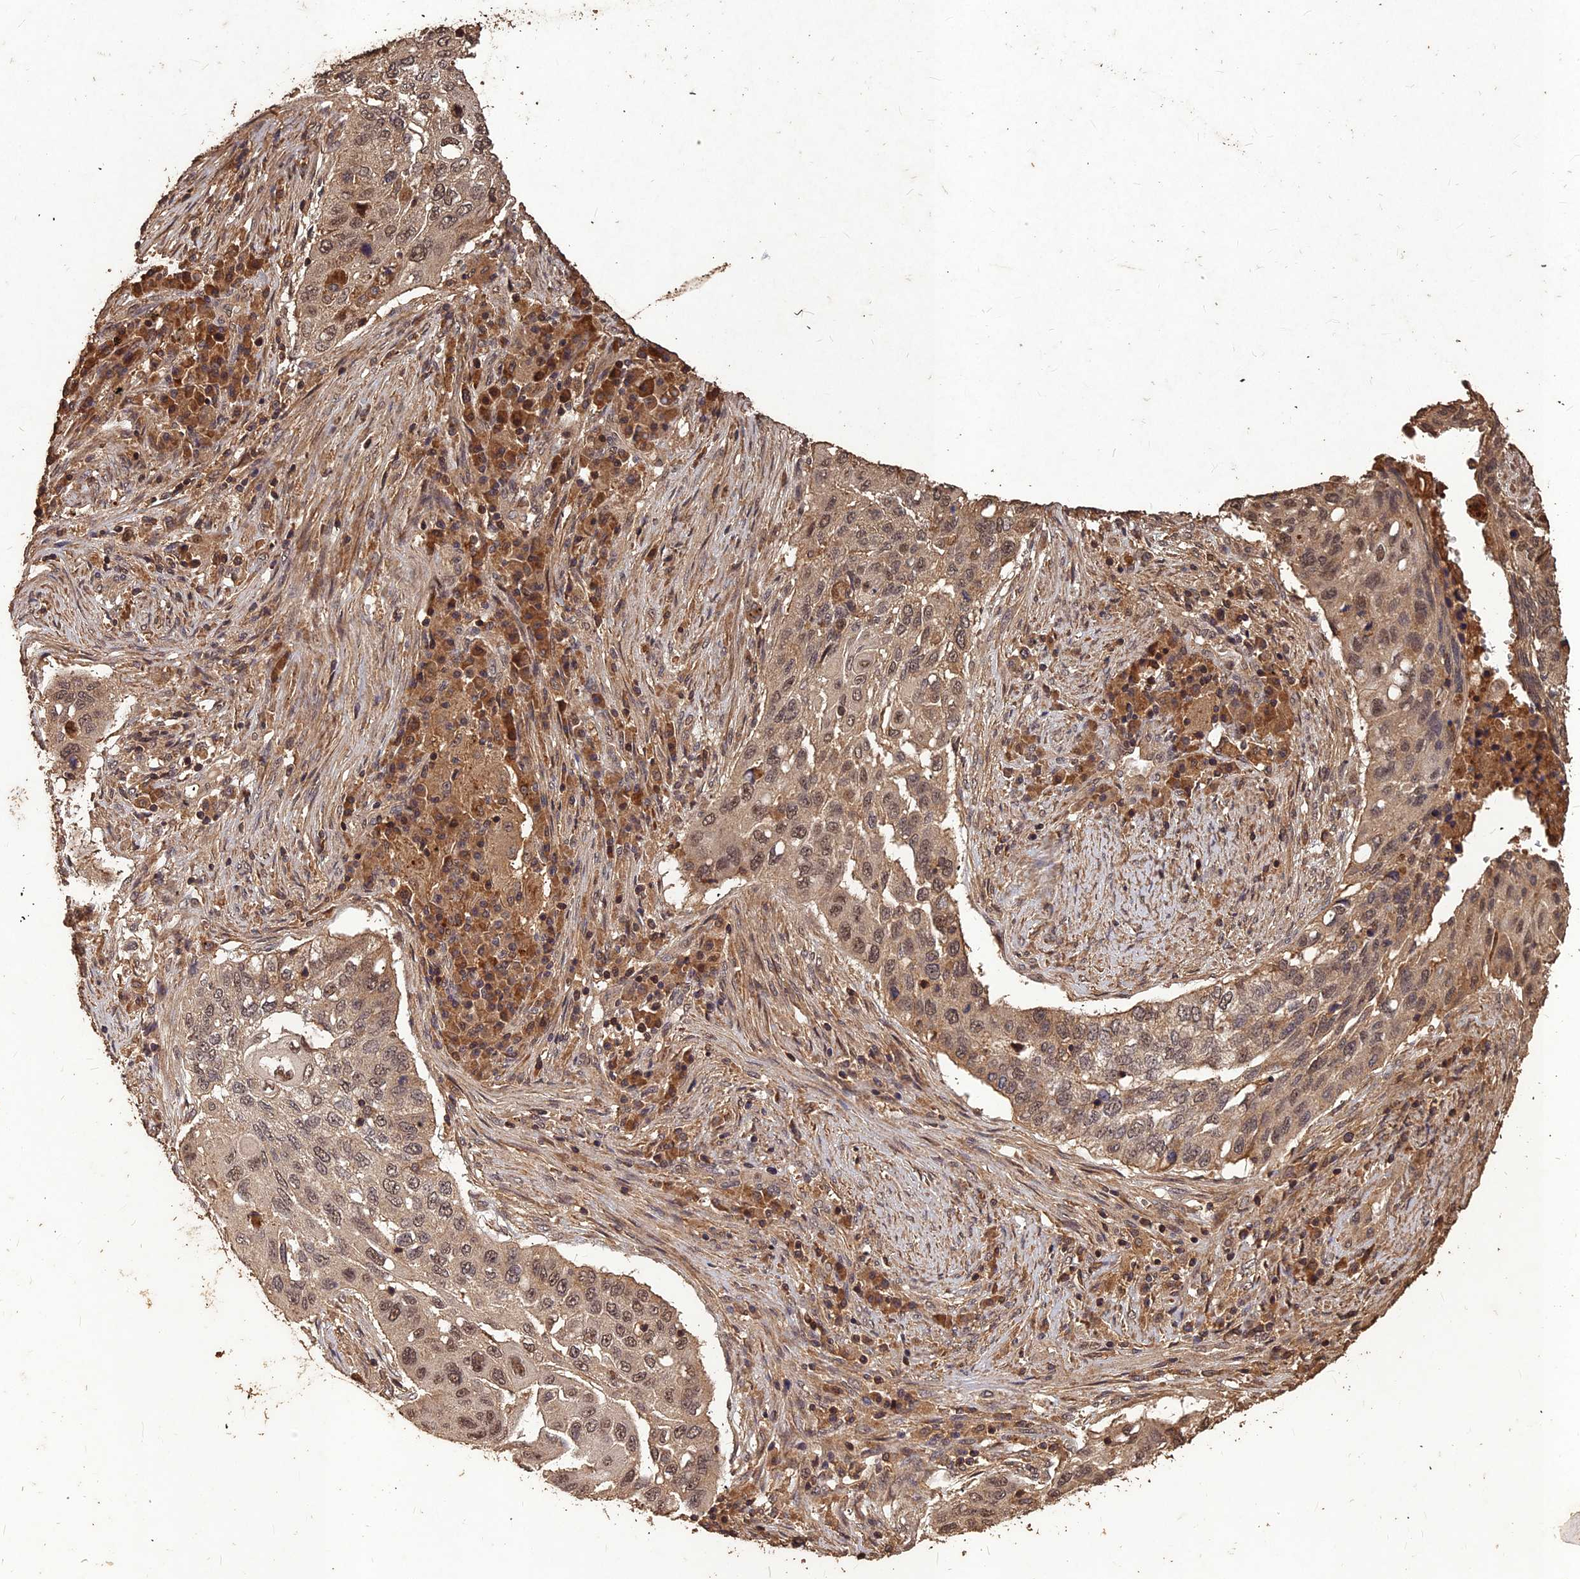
{"staining": {"intensity": "moderate", "quantity": ">75%", "location": "cytoplasmic/membranous,nuclear"}, "tissue": "lung cancer", "cell_type": "Tumor cells", "image_type": "cancer", "snomed": [{"axis": "morphology", "description": "Squamous cell carcinoma, NOS"}, {"axis": "topography", "description": "Lung"}], "caption": "Tumor cells demonstrate medium levels of moderate cytoplasmic/membranous and nuclear positivity in approximately >75% of cells in lung cancer.", "gene": "SYMPK", "patient": {"sex": "female", "age": 63}}